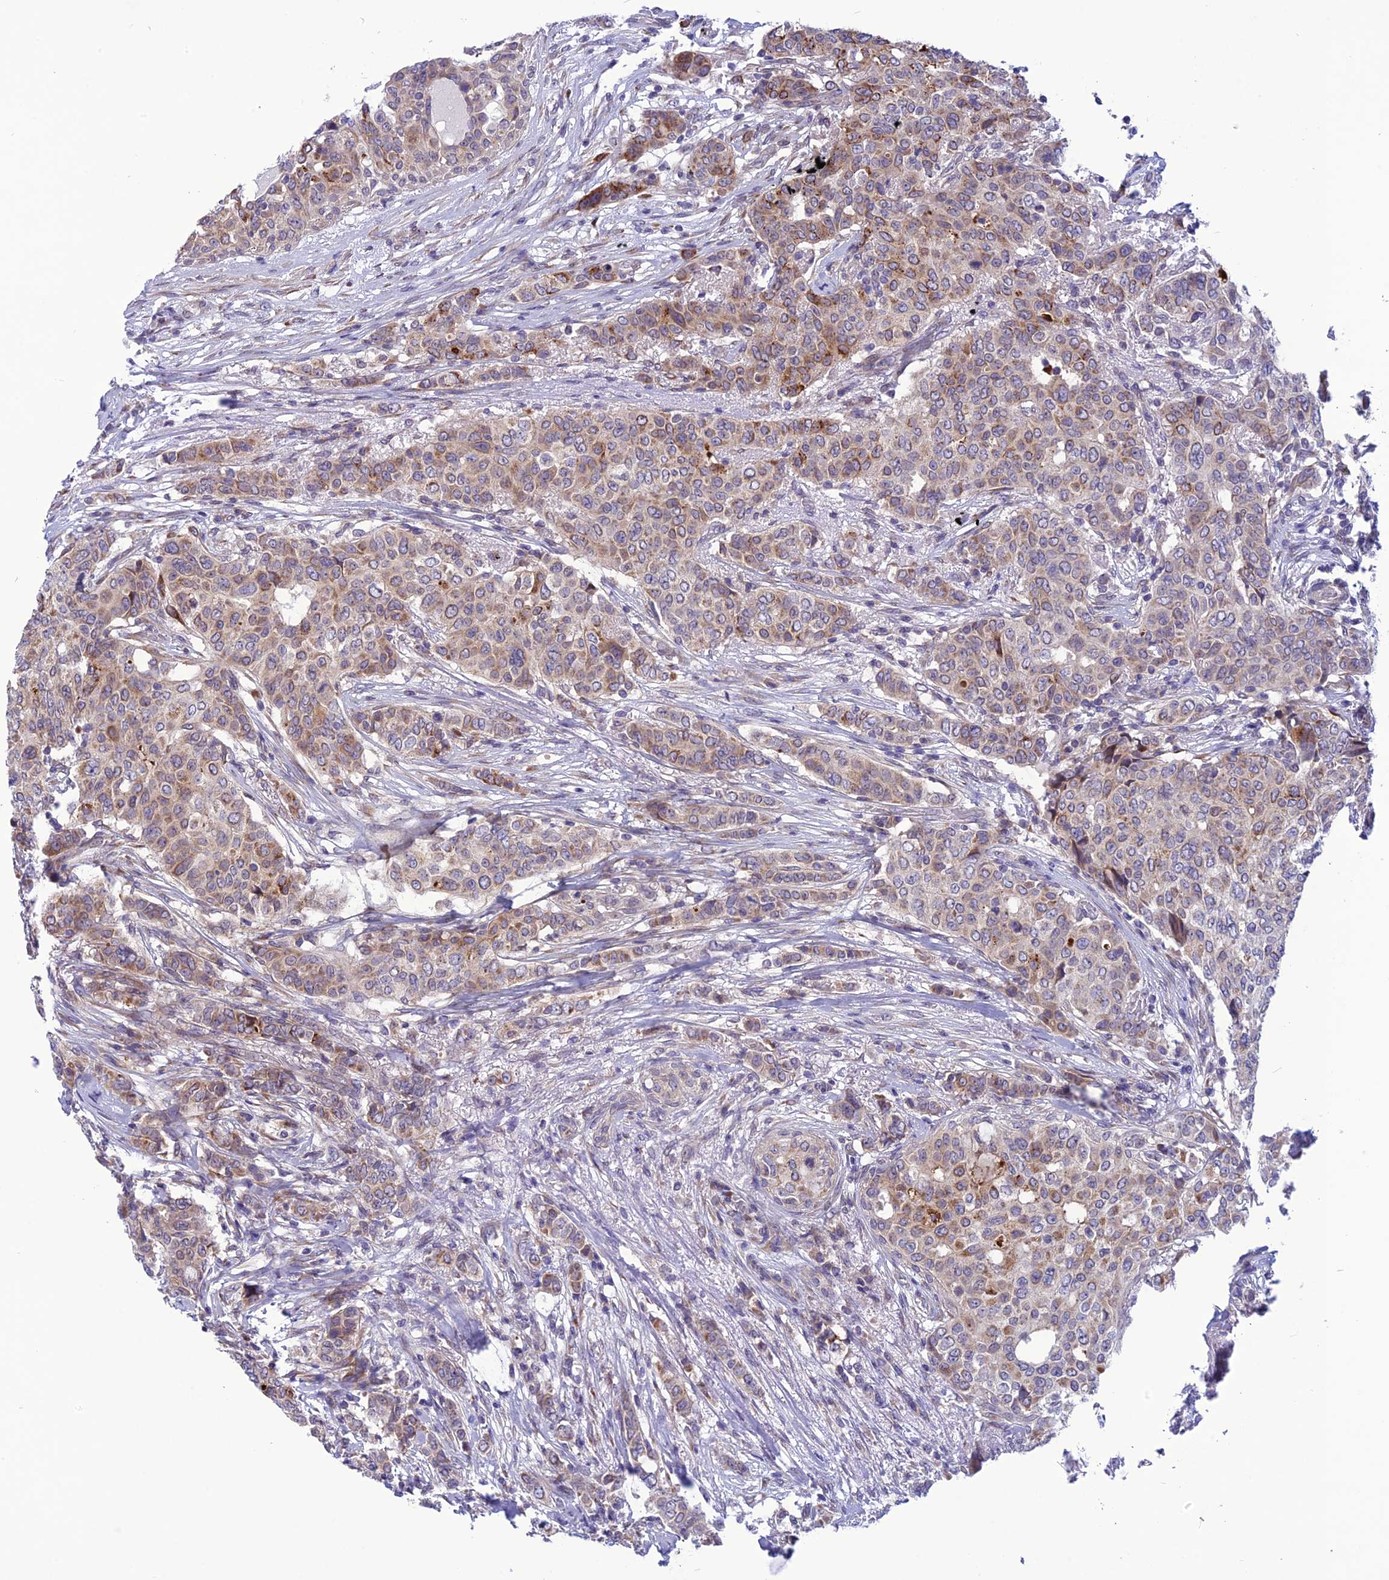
{"staining": {"intensity": "moderate", "quantity": "<25%", "location": "cytoplasmic/membranous"}, "tissue": "breast cancer", "cell_type": "Tumor cells", "image_type": "cancer", "snomed": [{"axis": "morphology", "description": "Lobular carcinoma"}, {"axis": "topography", "description": "Breast"}], "caption": "This micrograph exhibits immunohistochemistry (IHC) staining of lobular carcinoma (breast), with low moderate cytoplasmic/membranous positivity in approximately <25% of tumor cells.", "gene": "PSMF1", "patient": {"sex": "female", "age": 51}}